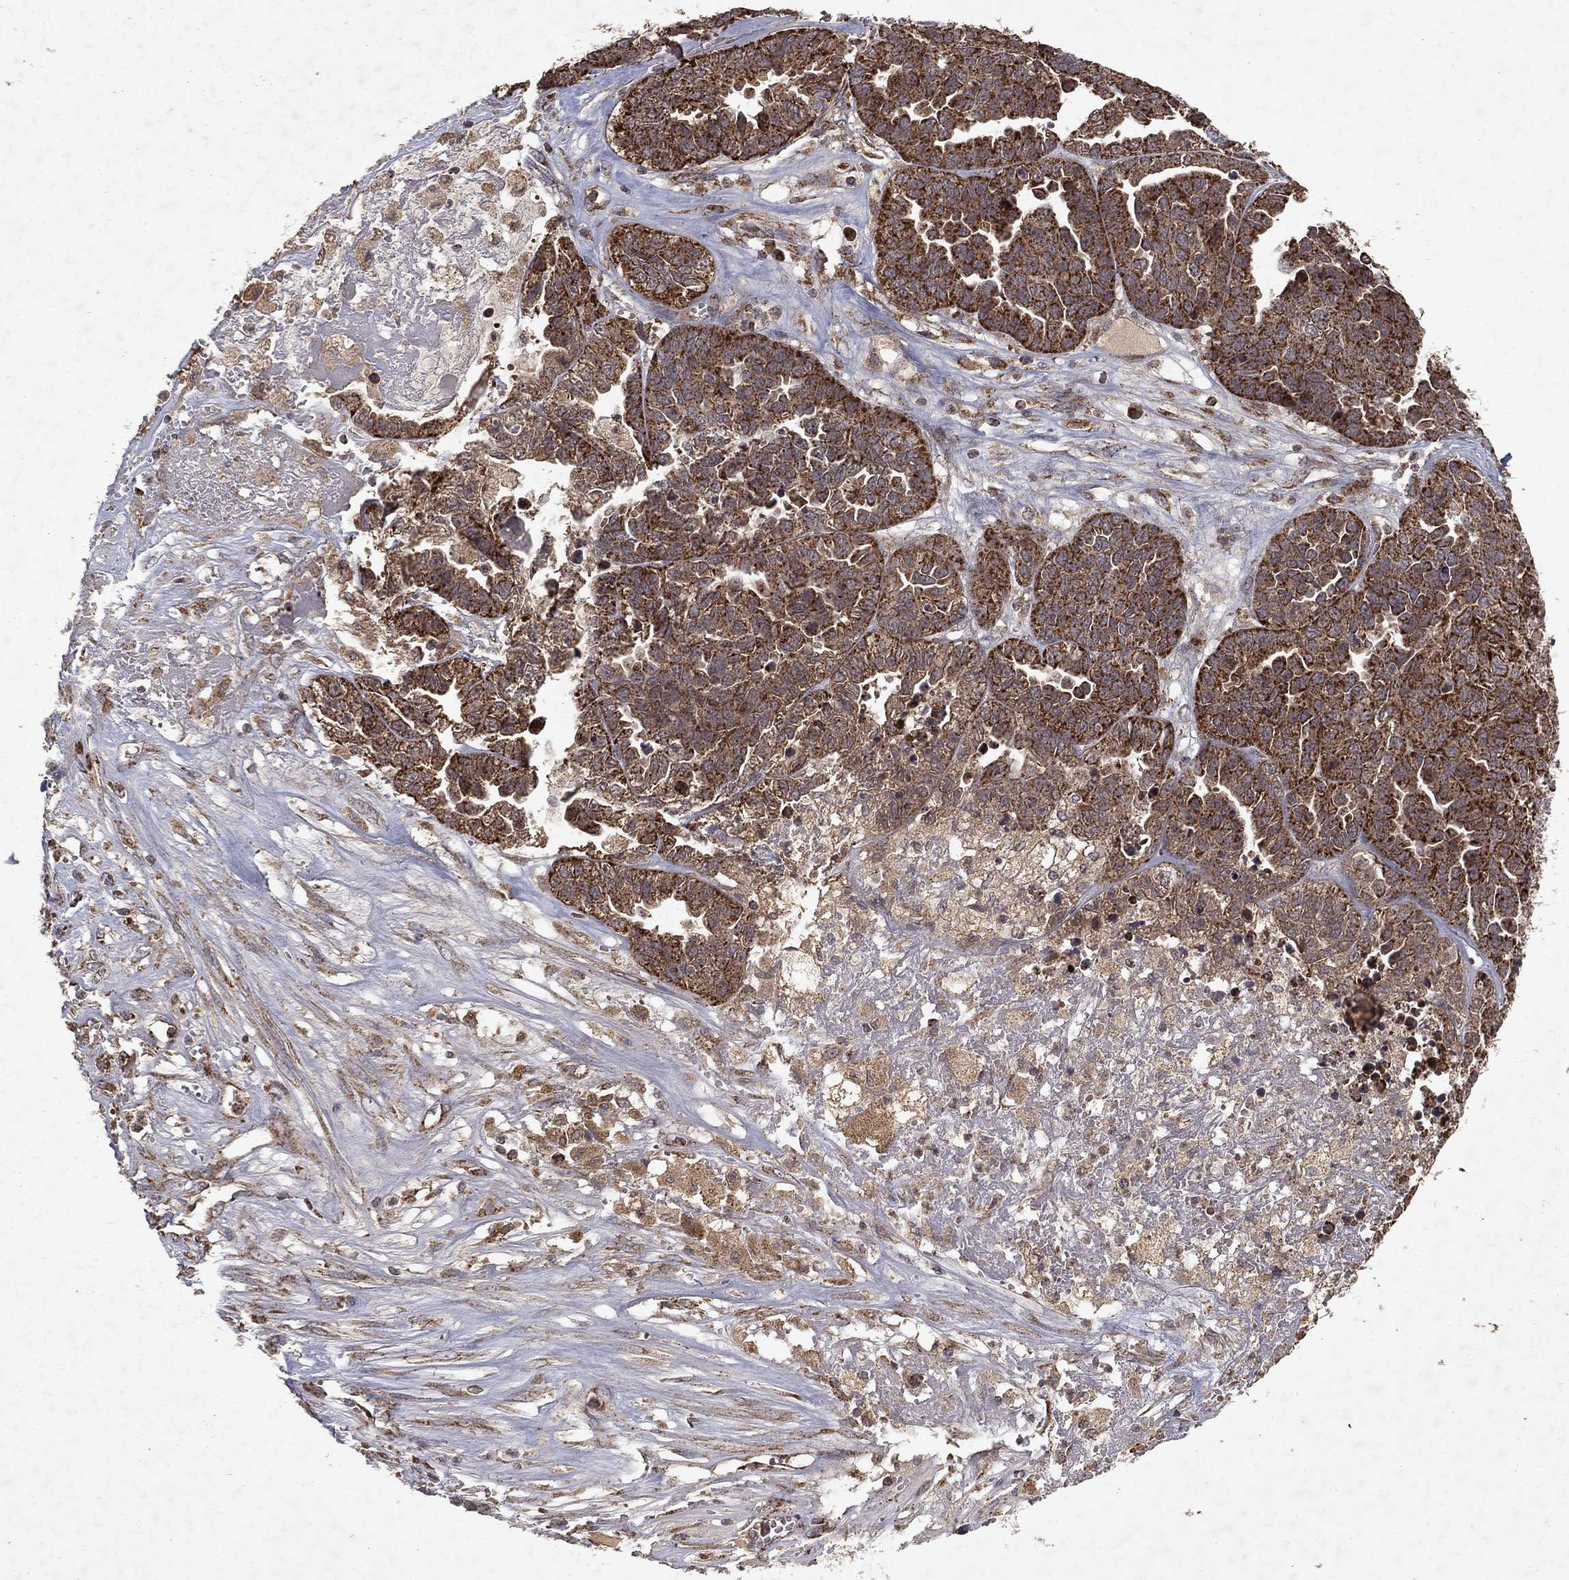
{"staining": {"intensity": "strong", "quantity": ">75%", "location": "cytoplasmic/membranous"}, "tissue": "ovarian cancer", "cell_type": "Tumor cells", "image_type": "cancer", "snomed": [{"axis": "morphology", "description": "Cystadenocarcinoma, serous, NOS"}, {"axis": "topography", "description": "Ovary"}], "caption": "High-magnification brightfield microscopy of ovarian serous cystadenocarcinoma stained with DAB (brown) and counterstained with hematoxylin (blue). tumor cells exhibit strong cytoplasmic/membranous positivity is seen in approximately>75% of cells. (brown staining indicates protein expression, while blue staining denotes nuclei).", "gene": "PYROXD2", "patient": {"sex": "female", "age": 87}}